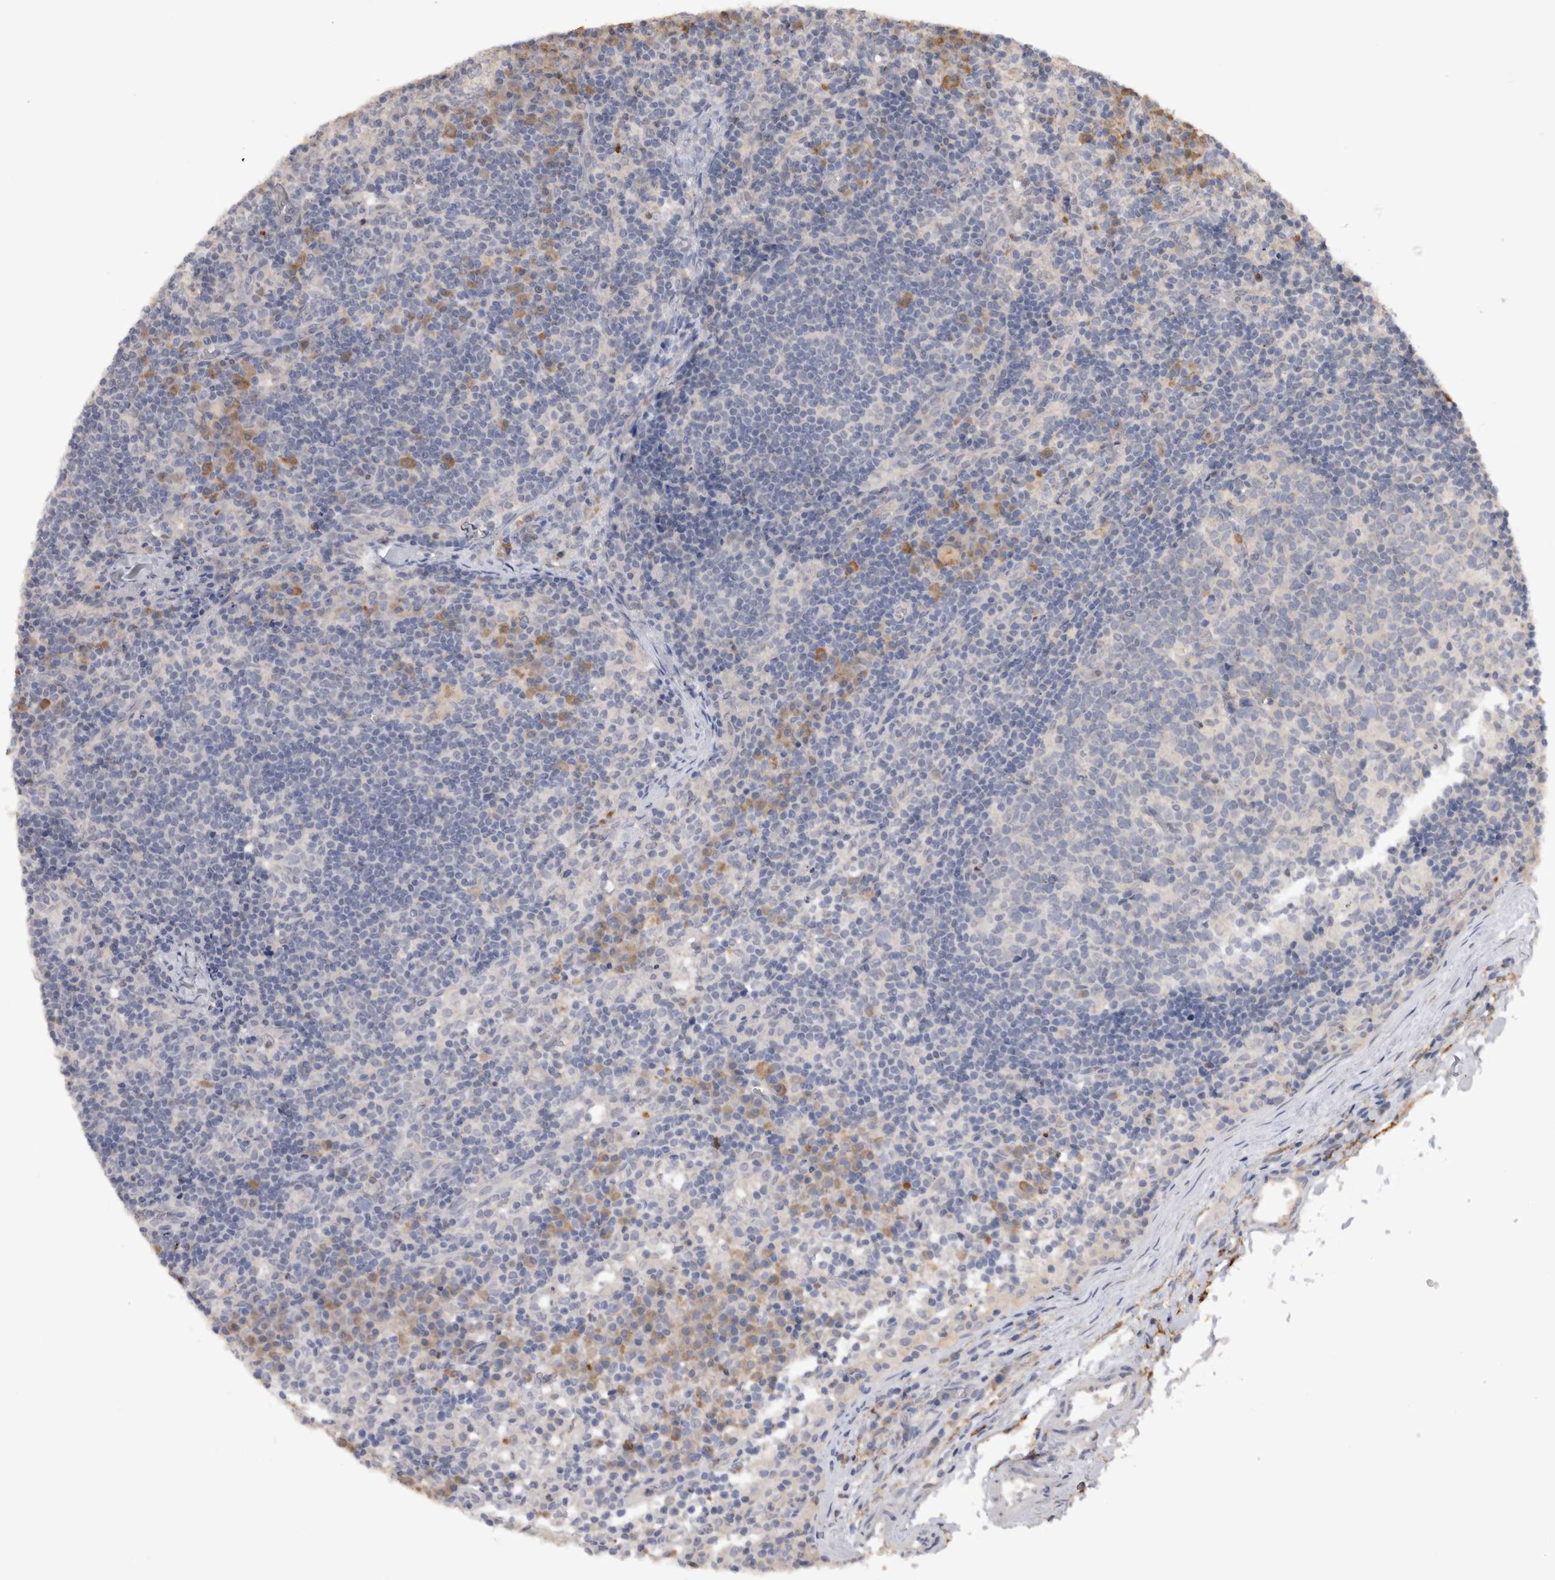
{"staining": {"intensity": "negative", "quantity": "none", "location": "none"}, "tissue": "lymph node", "cell_type": "Germinal center cells", "image_type": "normal", "snomed": [{"axis": "morphology", "description": "Normal tissue, NOS"}, {"axis": "morphology", "description": "Inflammation, NOS"}, {"axis": "topography", "description": "Lymph node"}], "caption": "IHC of unremarkable lymph node displays no expression in germinal center cells. The staining was performed using DAB (3,3'-diaminobenzidine) to visualize the protein expression in brown, while the nuclei were stained in blue with hematoxylin (Magnification: 20x).", "gene": "VSIG4", "patient": {"sex": "male", "age": 55}}